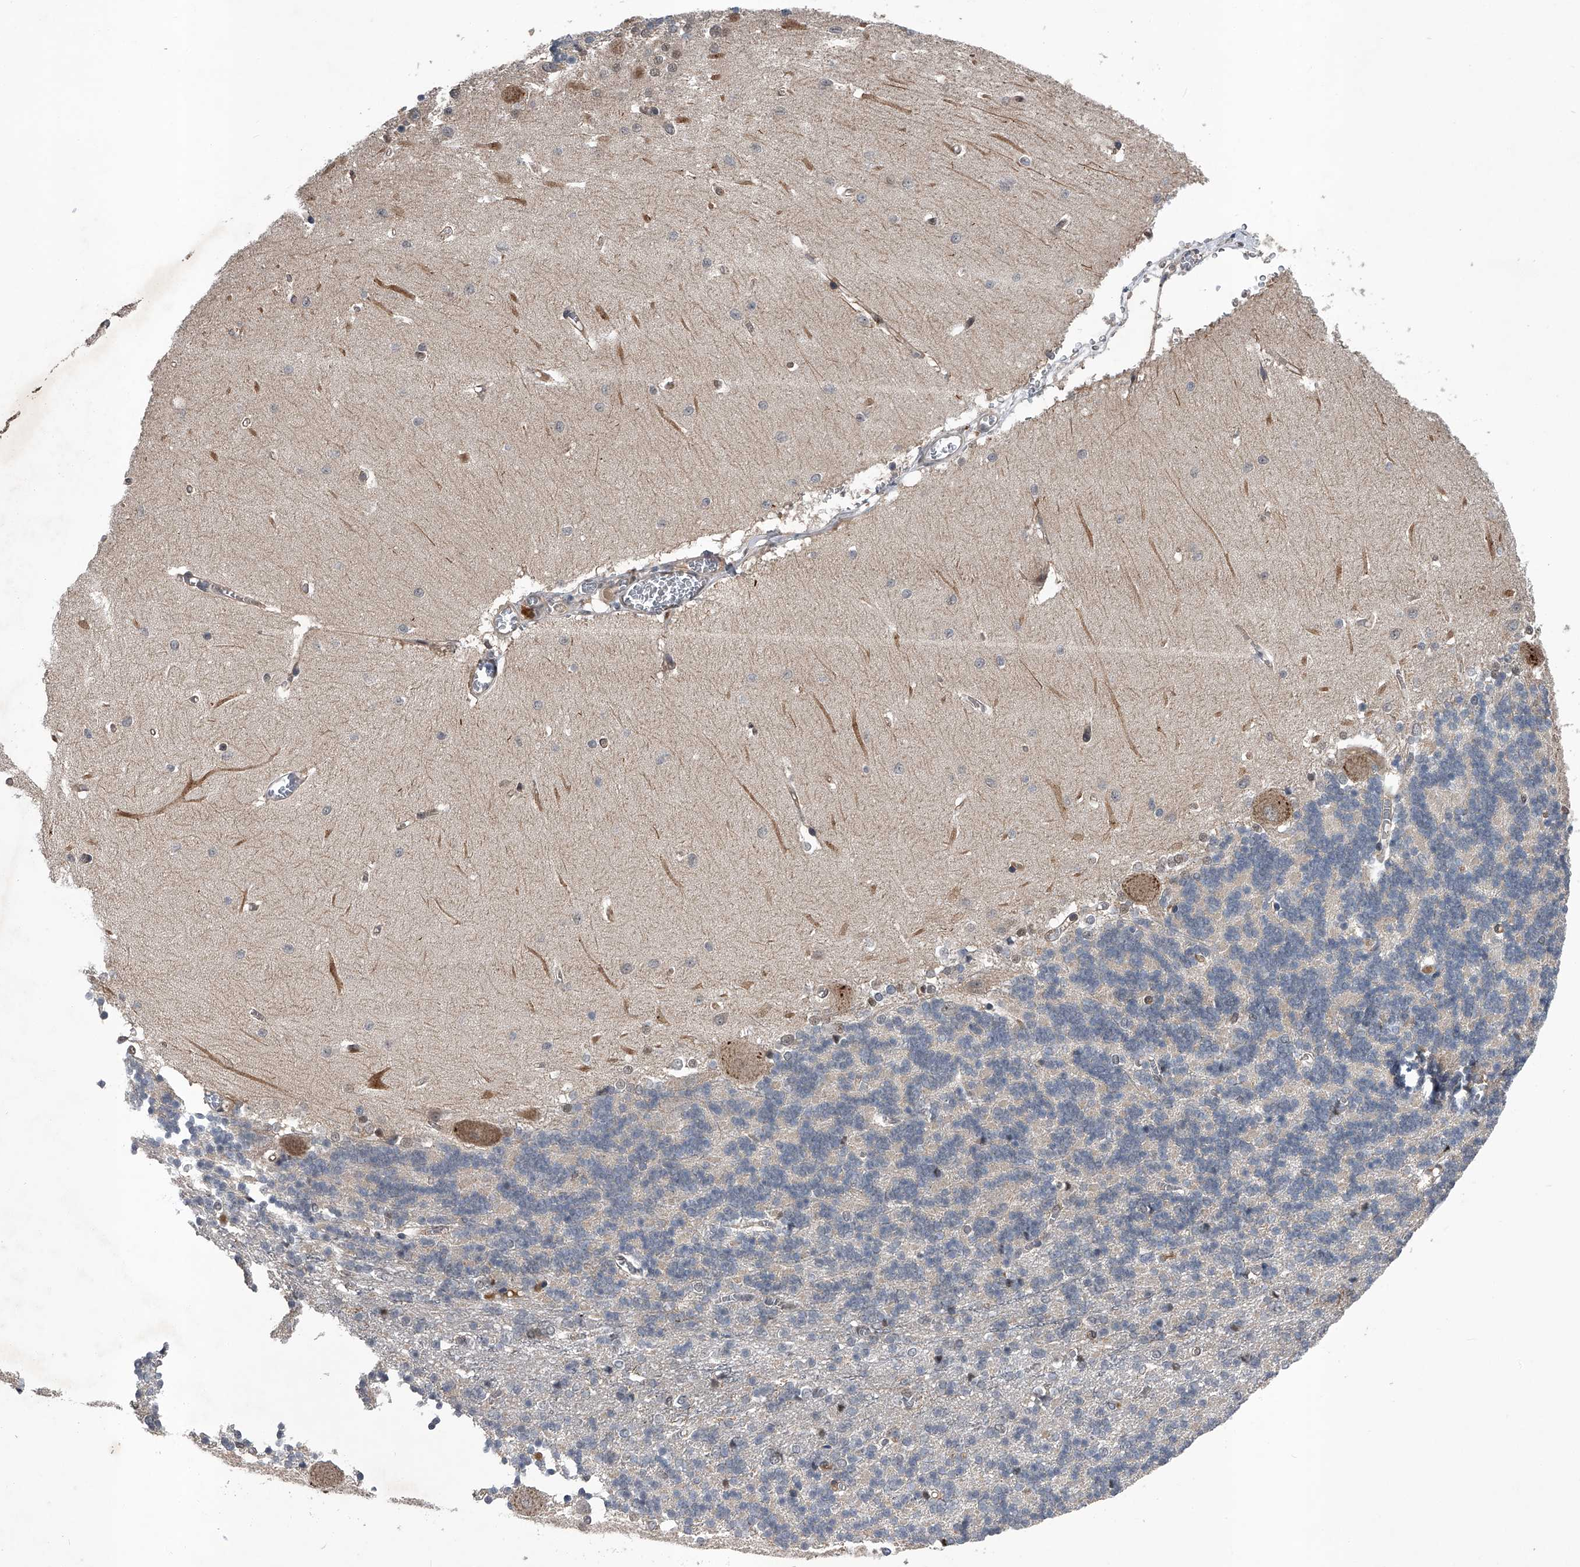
{"staining": {"intensity": "negative", "quantity": "none", "location": "none"}, "tissue": "cerebellum", "cell_type": "Cells in granular layer", "image_type": "normal", "snomed": [{"axis": "morphology", "description": "Normal tissue, NOS"}, {"axis": "topography", "description": "Cerebellum"}], "caption": "The histopathology image displays no significant expression in cells in granular layer of cerebellum.", "gene": "SLC12A8", "patient": {"sex": "male", "age": 37}}